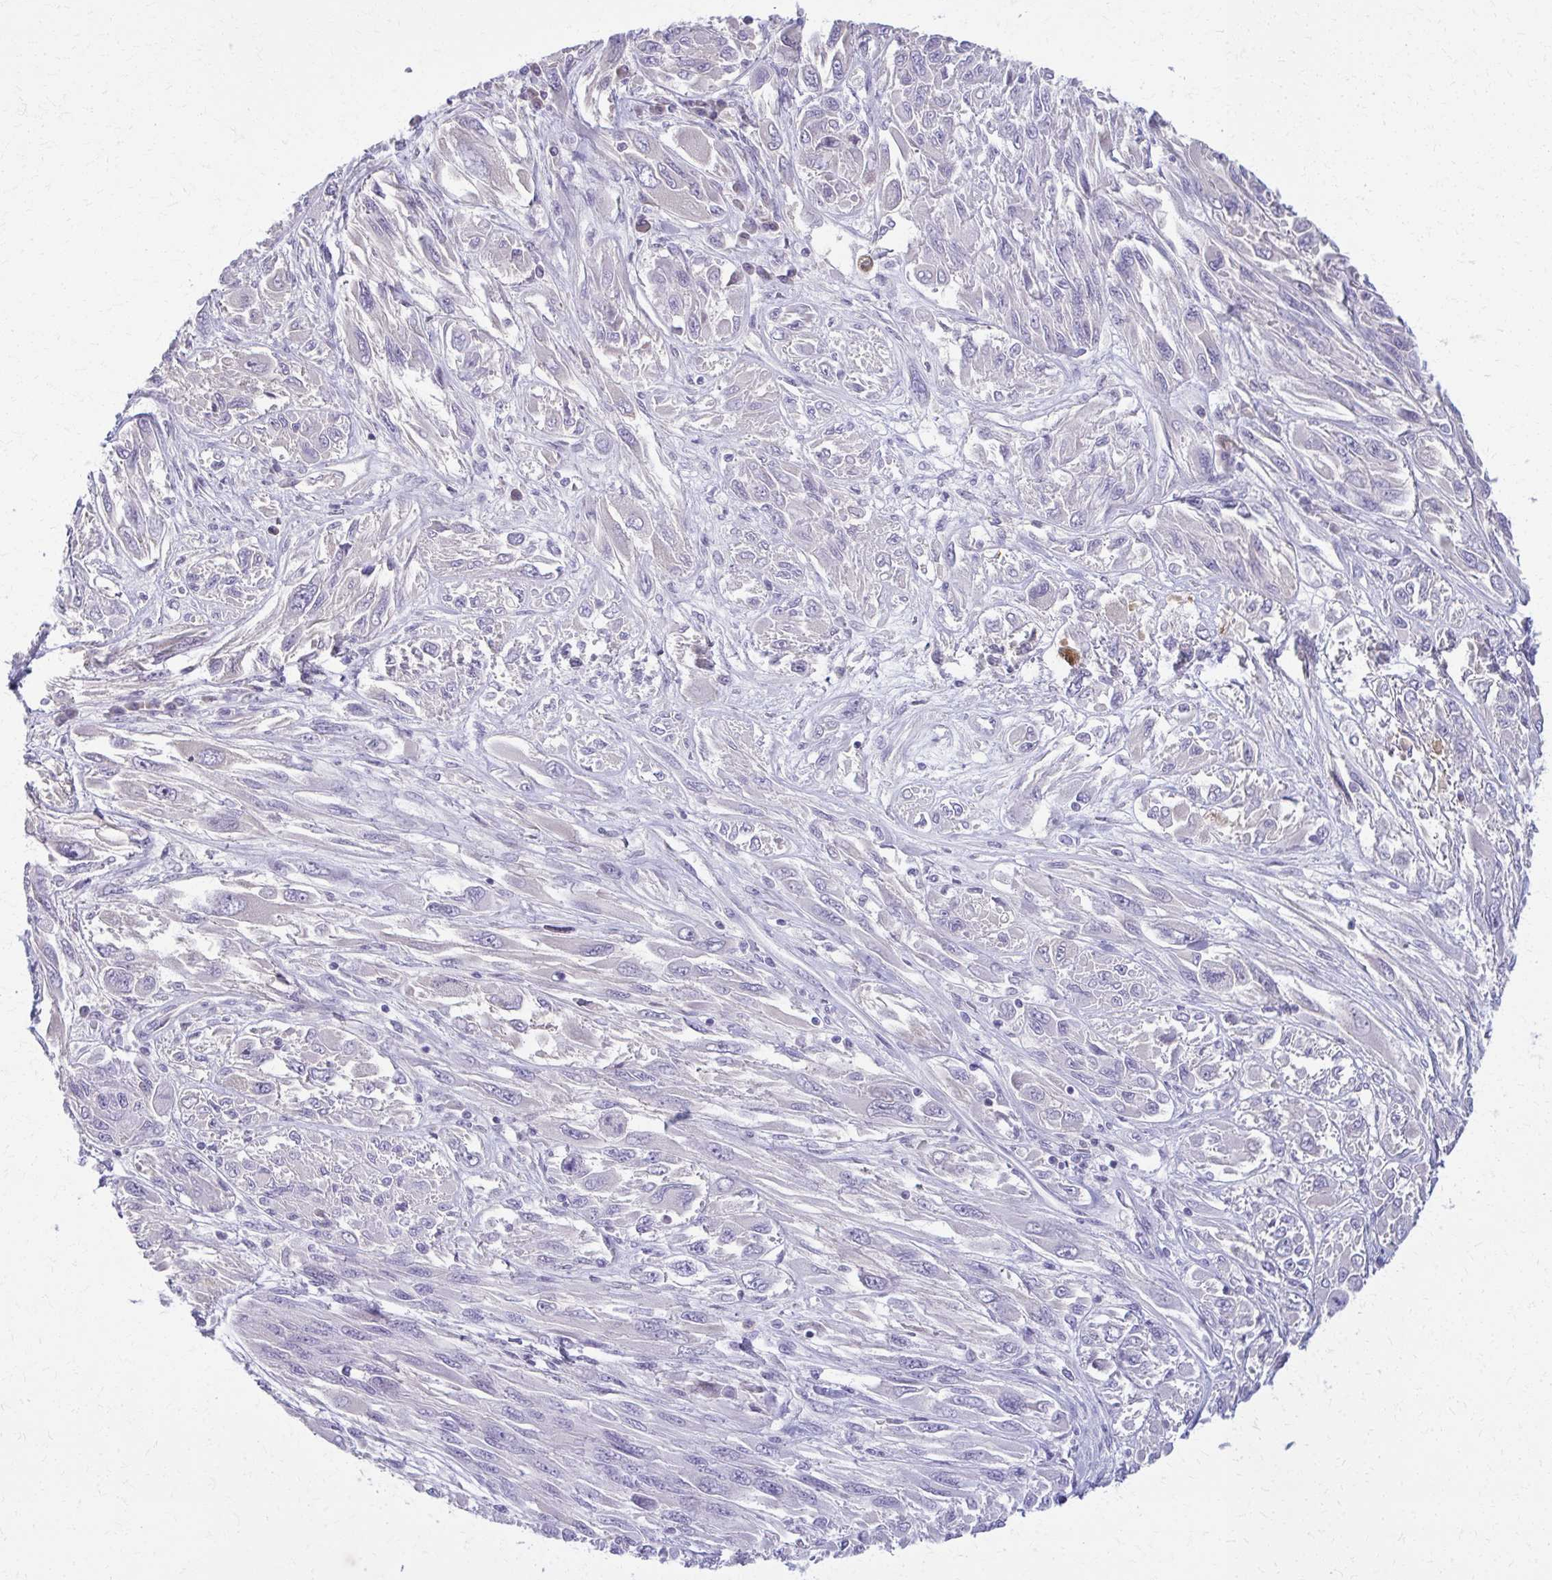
{"staining": {"intensity": "negative", "quantity": "none", "location": "none"}, "tissue": "melanoma", "cell_type": "Tumor cells", "image_type": "cancer", "snomed": [{"axis": "morphology", "description": "Malignant melanoma, NOS"}, {"axis": "topography", "description": "Skin"}], "caption": "This is an IHC micrograph of human melanoma. There is no expression in tumor cells.", "gene": "OR4M1", "patient": {"sex": "female", "age": 91}}